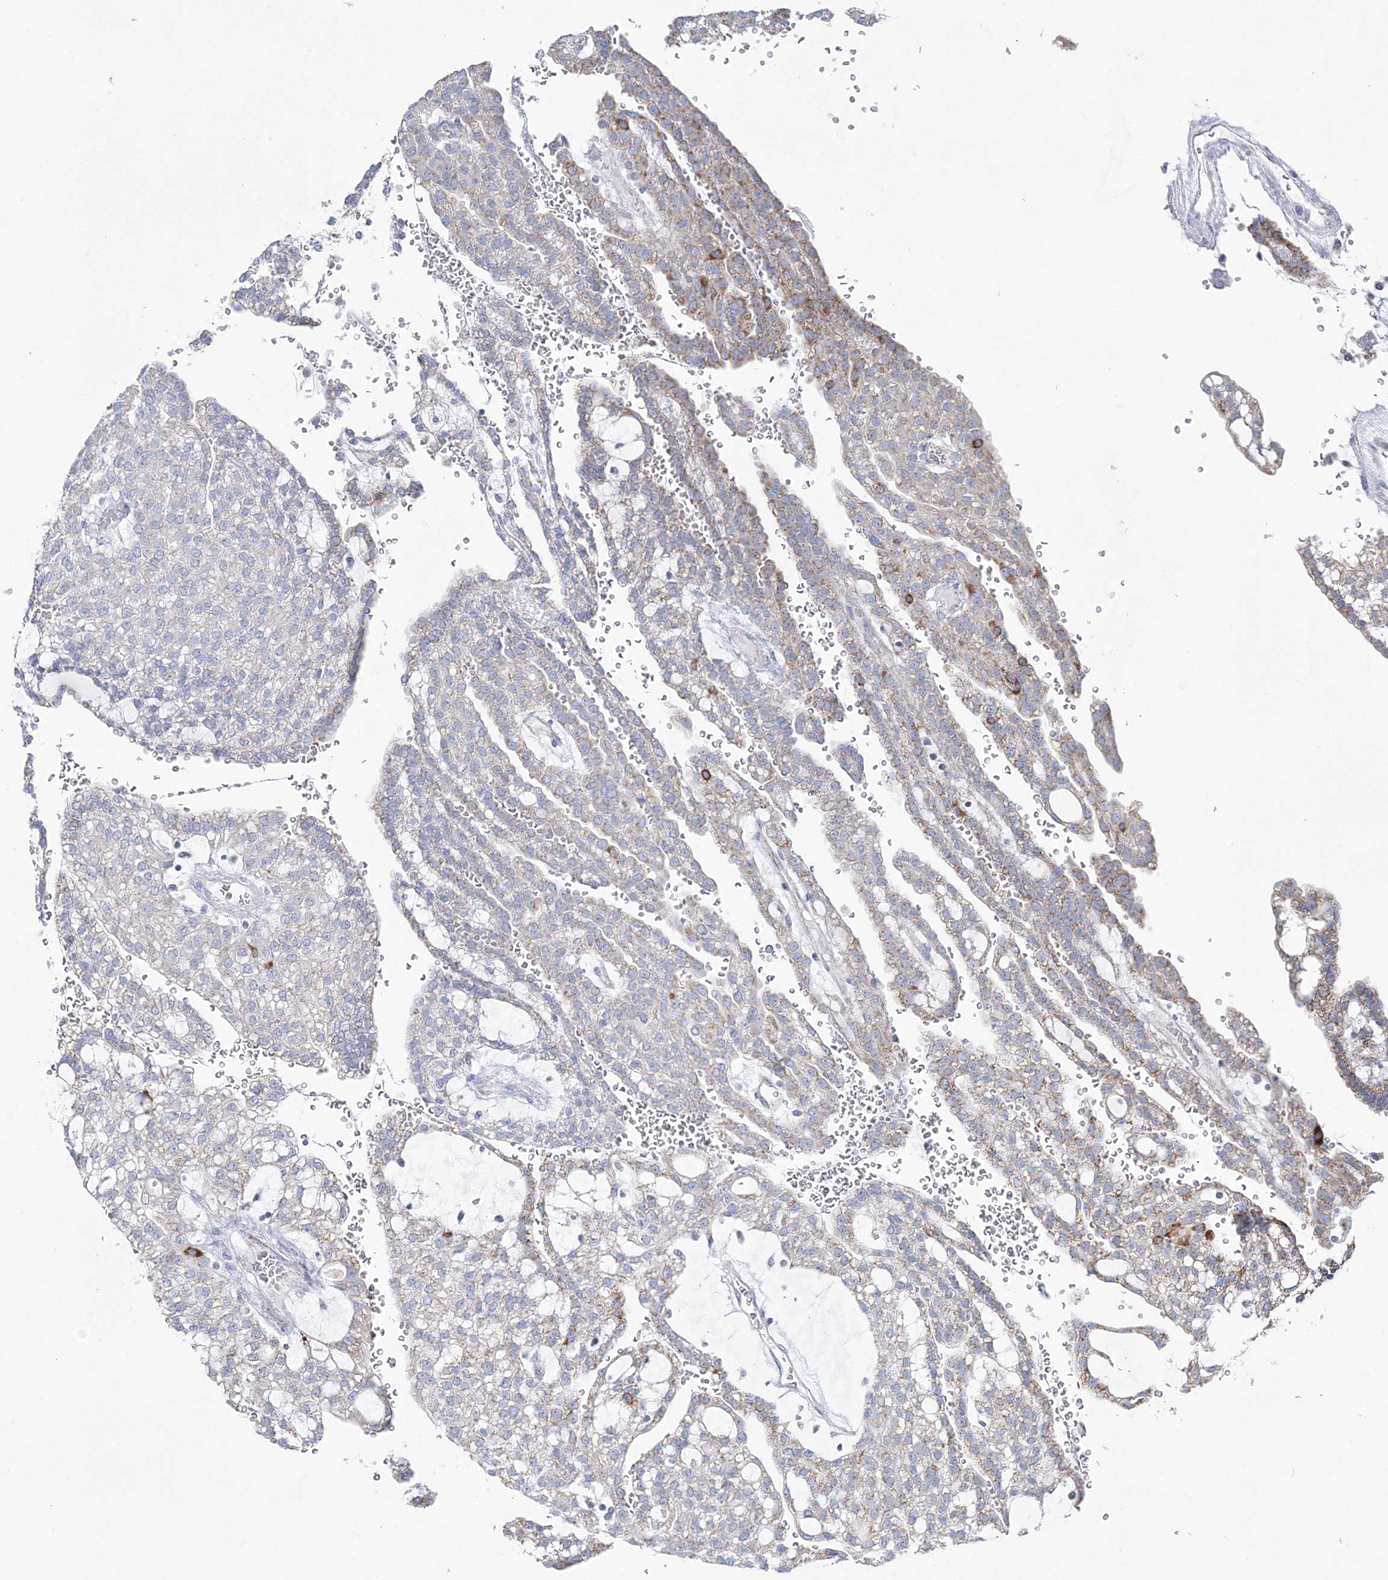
{"staining": {"intensity": "moderate", "quantity": "25%-75%", "location": "cytoplasmic/membranous"}, "tissue": "renal cancer", "cell_type": "Tumor cells", "image_type": "cancer", "snomed": [{"axis": "morphology", "description": "Adenocarcinoma, NOS"}, {"axis": "topography", "description": "Kidney"}], "caption": "A medium amount of moderate cytoplasmic/membranous expression is present in about 25%-75% of tumor cells in renal cancer (adenocarcinoma) tissue.", "gene": "HIBCH", "patient": {"sex": "male", "age": 63}}